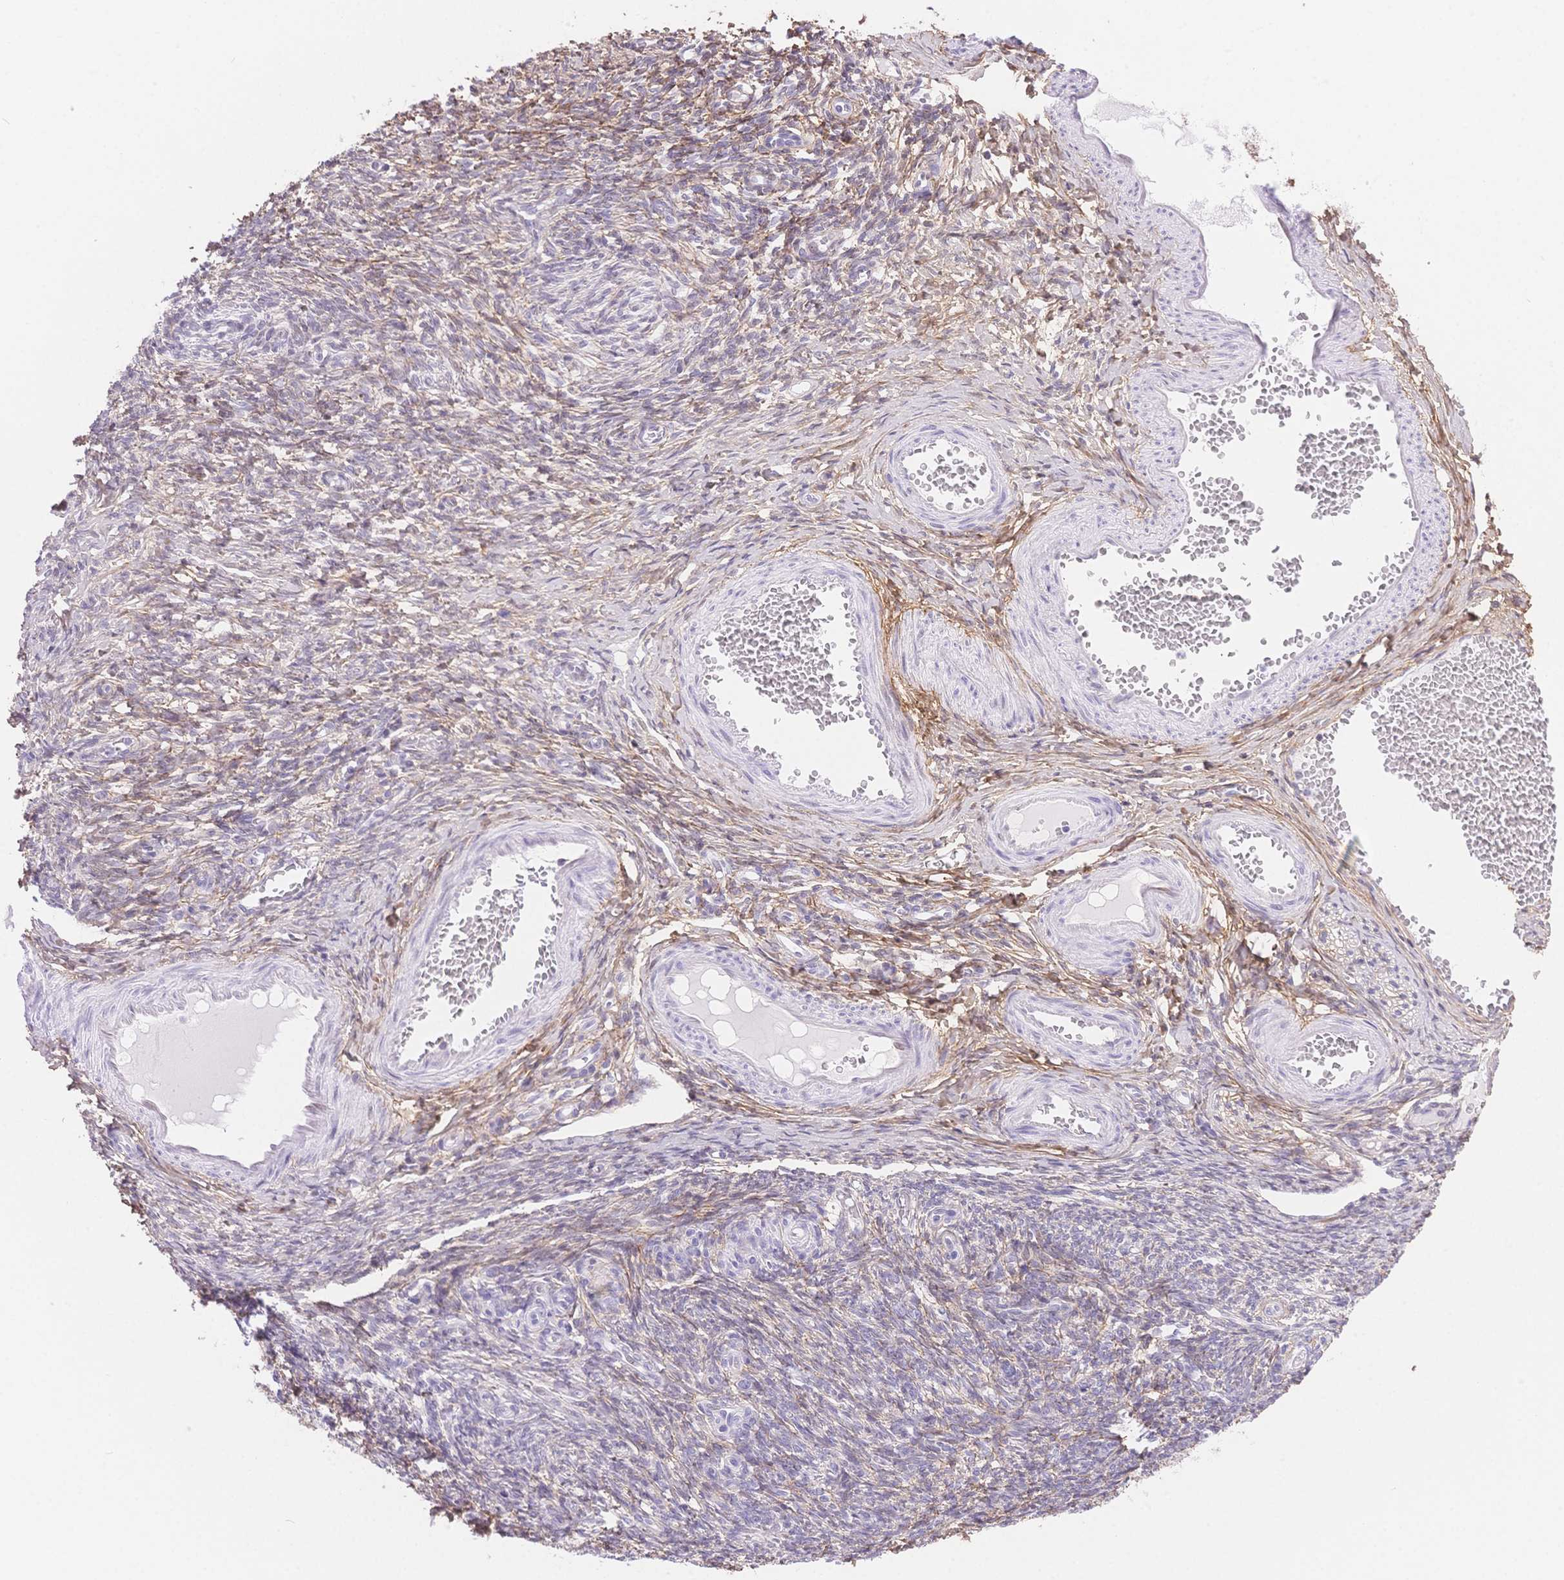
{"staining": {"intensity": "negative", "quantity": "none", "location": "none"}, "tissue": "ovary", "cell_type": "Follicle cells", "image_type": "normal", "snomed": [{"axis": "morphology", "description": "Normal tissue, NOS"}, {"axis": "topography", "description": "Ovary"}], "caption": "A histopathology image of ovary stained for a protein displays no brown staining in follicle cells.", "gene": "PDZD2", "patient": {"sex": "female", "age": 39}}